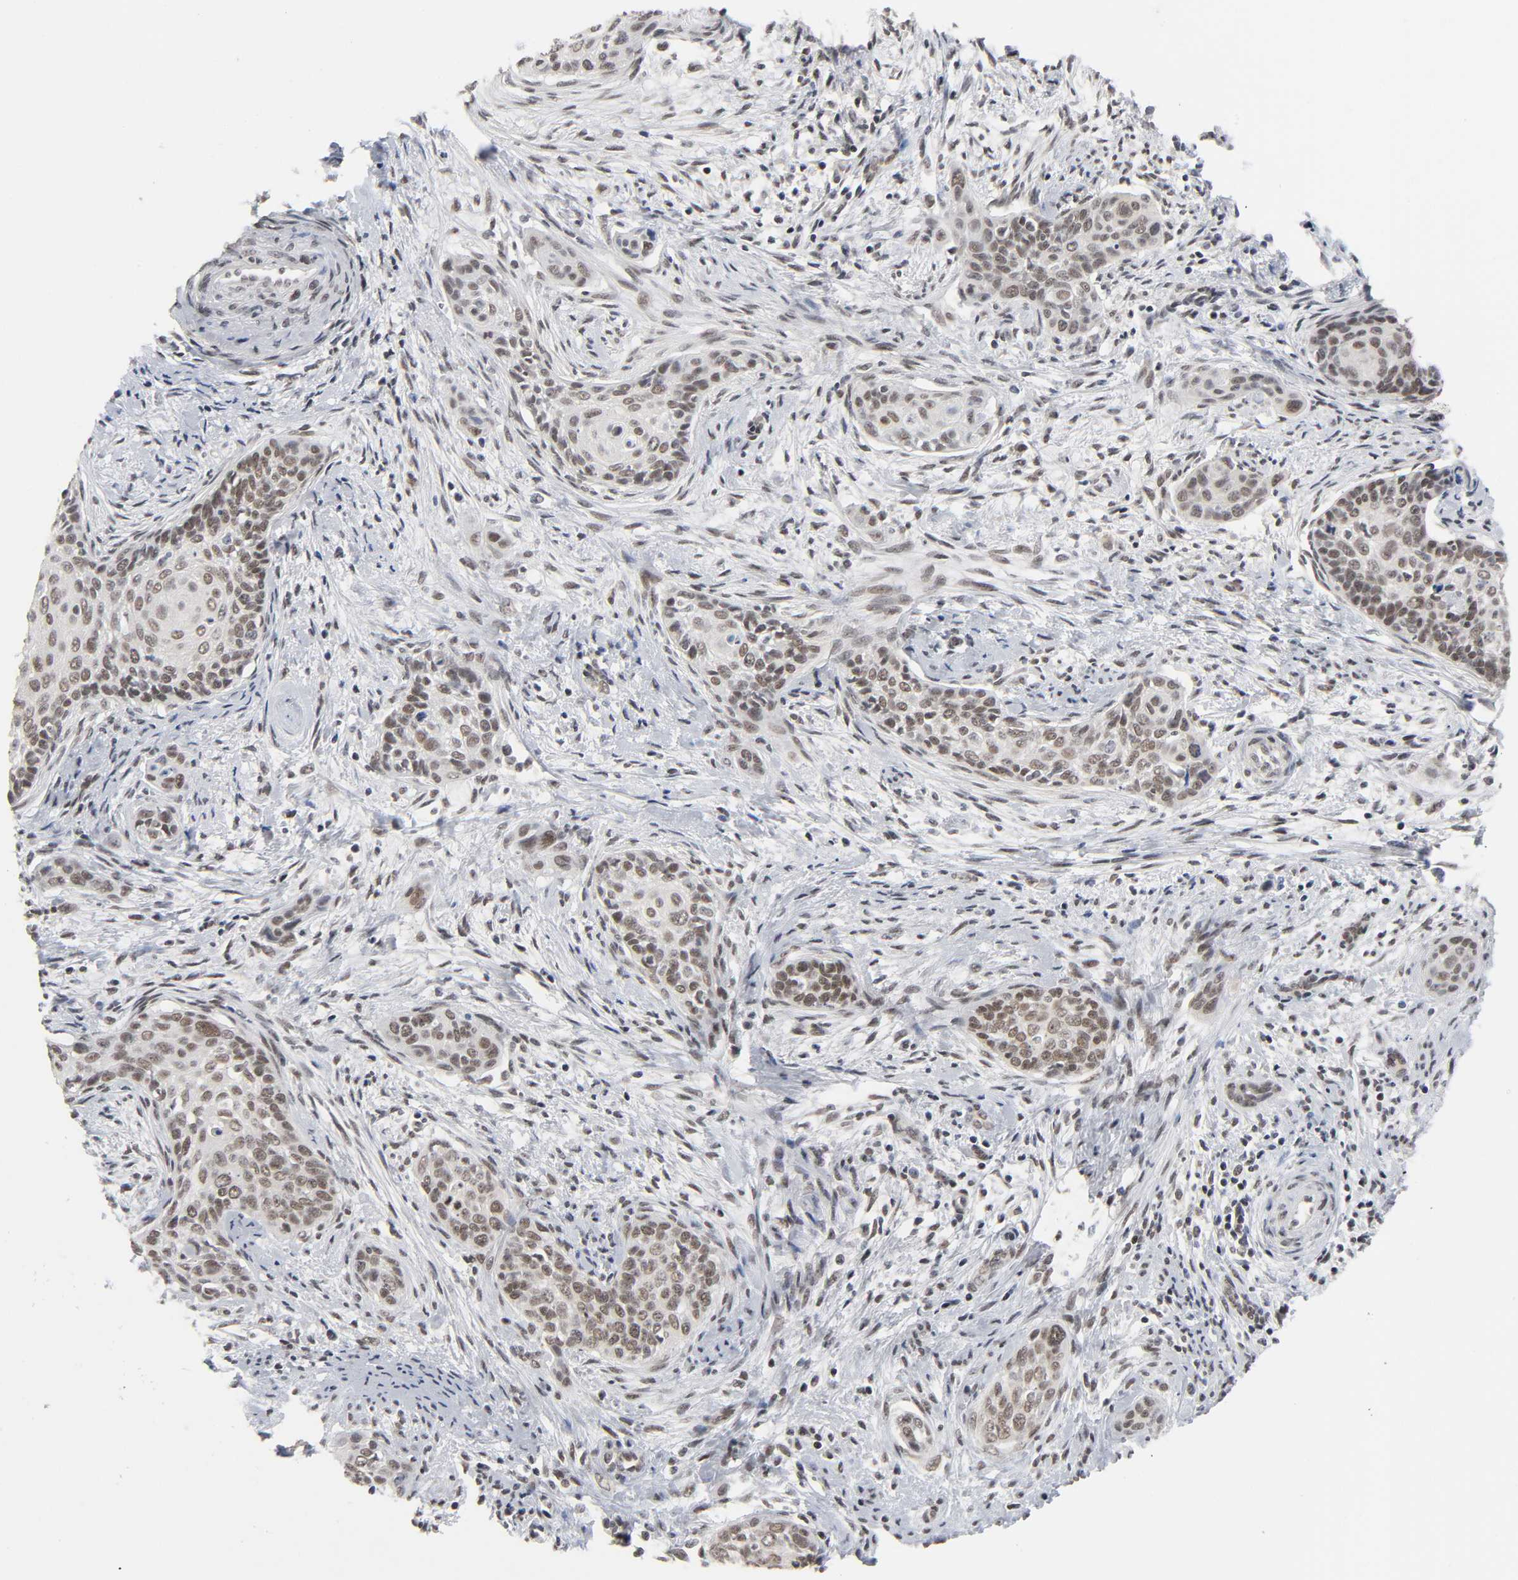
{"staining": {"intensity": "weak", "quantity": ">75%", "location": "cytoplasmic/membranous,nuclear"}, "tissue": "cervical cancer", "cell_type": "Tumor cells", "image_type": "cancer", "snomed": [{"axis": "morphology", "description": "Squamous cell carcinoma, NOS"}, {"axis": "topography", "description": "Cervix"}], "caption": "DAB immunohistochemical staining of cervical cancer demonstrates weak cytoplasmic/membranous and nuclear protein staining in about >75% of tumor cells.", "gene": "ZNF384", "patient": {"sex": "female", "age": 33}}